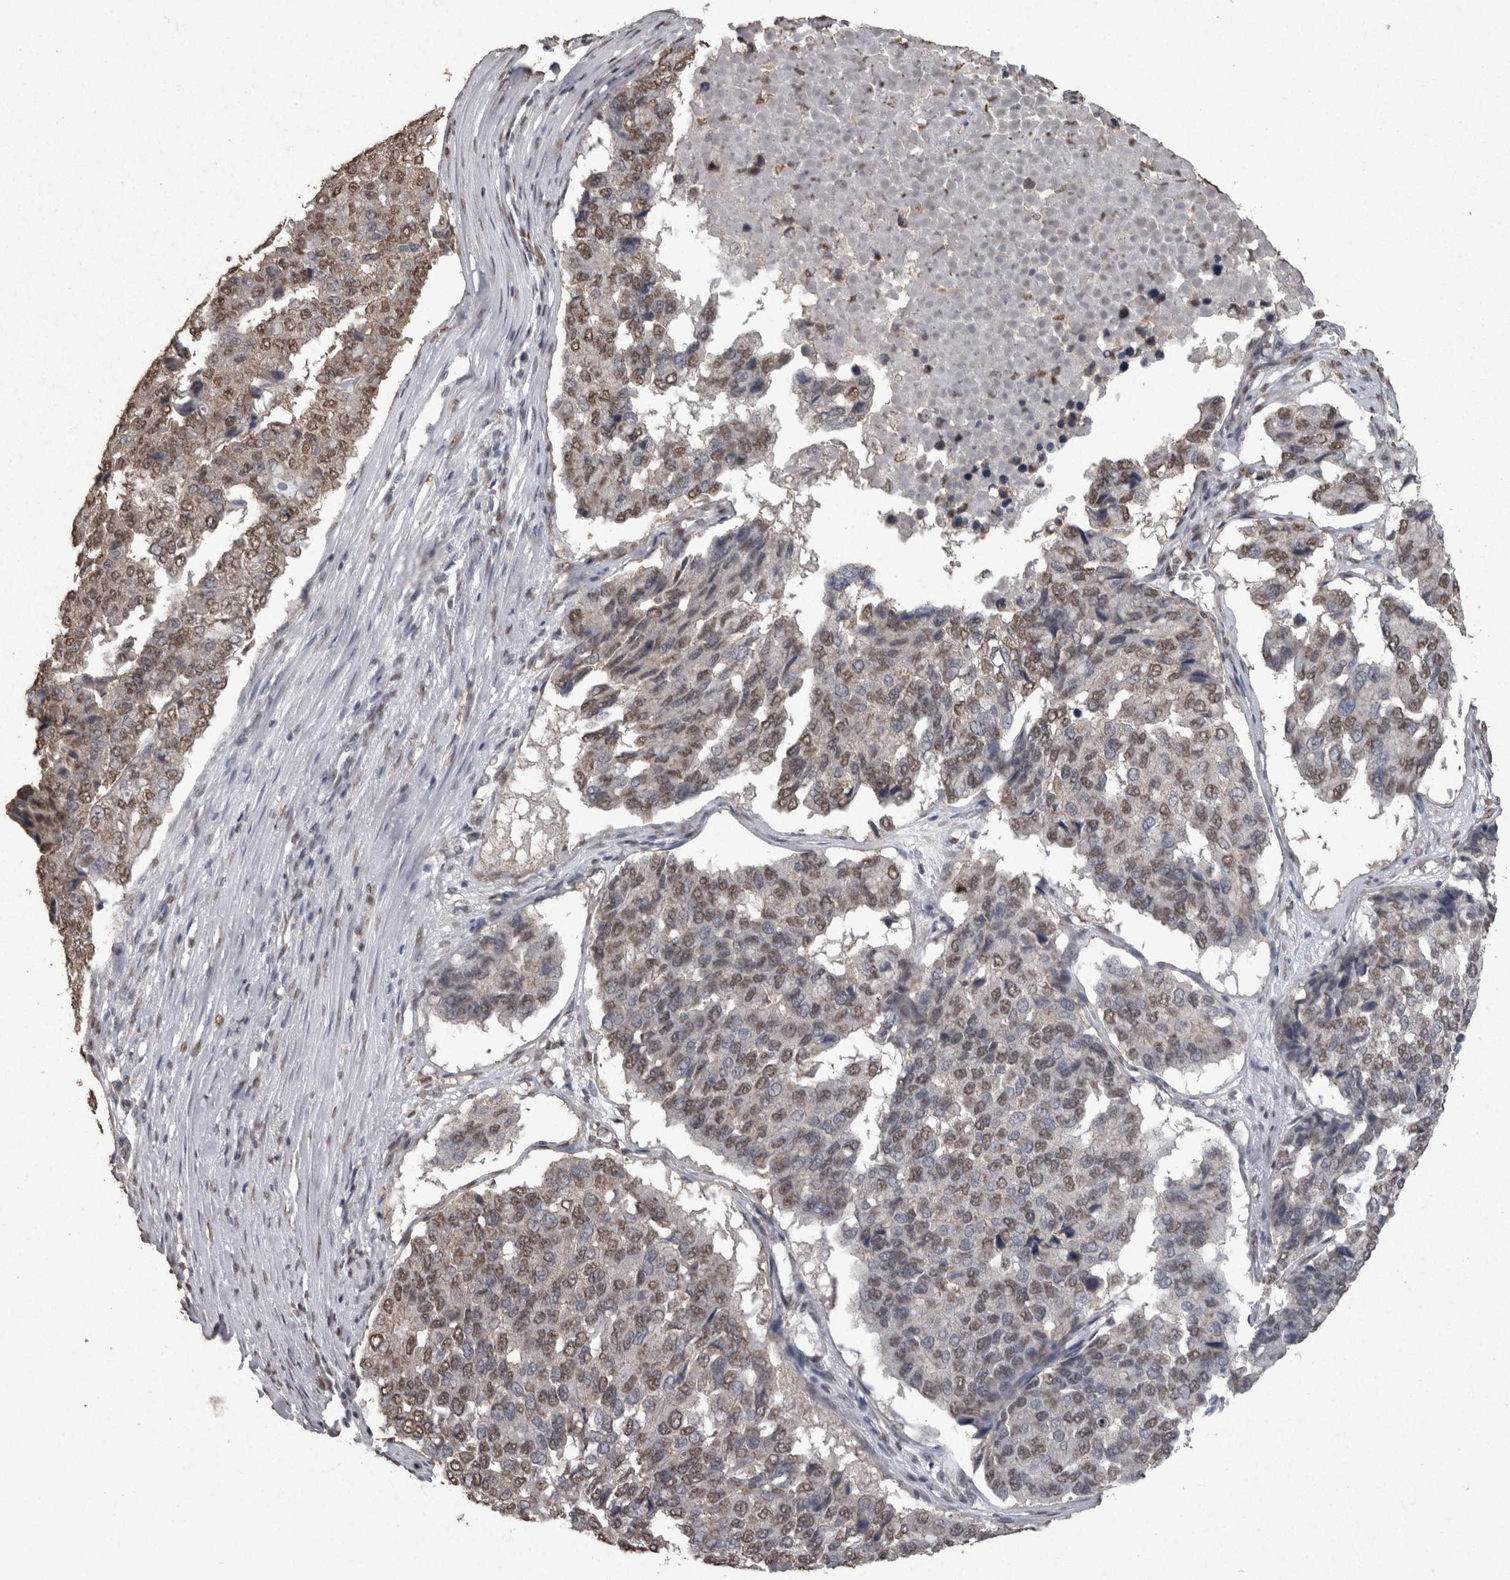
{"staining": {"intensity": "weak", "quantity": "25%-75%", "location": "nuclear"}, "tissue": "pancreatic cancer", "cell_type": "Tumor cells", "image_type": "cancer", "snomed": [{"axis": "morphology", "description": "Adenocarcinoma, NOS"}, {"axis": "topography", "description": "Pancreas"}], "caption": "Weak nuclear positivity for a protein is identified in about 25%-75% of tumor cells of pancreatic cancer (adenocarcinoma) using immunohistochemistry.", "gene": "SMAD7", "patient": {"sex": "male", "age": 50}}